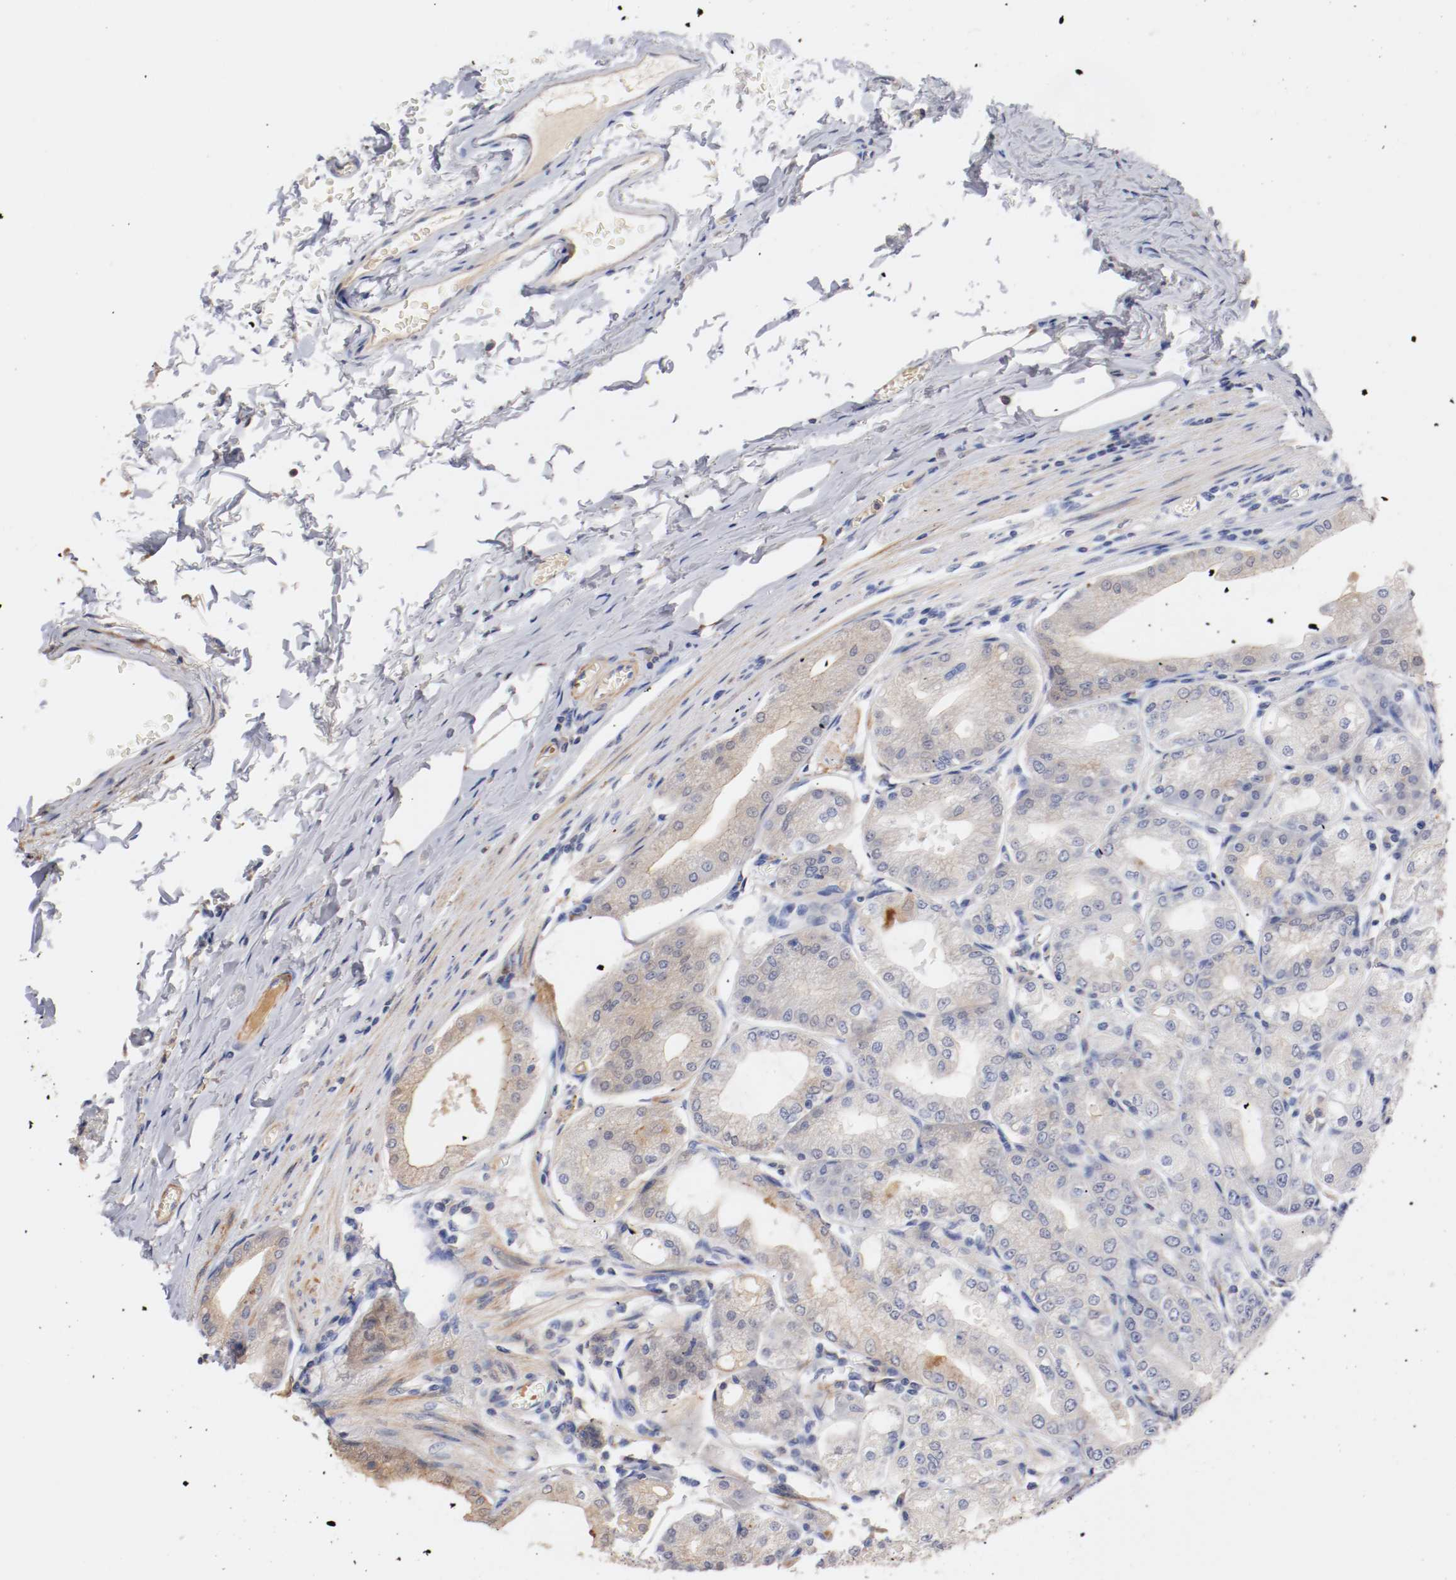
{"staining": {"intensity": "moderate", "quantity": "<25%", "location": "cytoplasmic/membranous"}, "tissue": "stomach", "cell_type": "Glandular cells", "image_type": "normal", "snomed": [{"axis": "morphology", "description": "Normal tissue, NOS"}, {"axis": "topography", "description": "Stomach, lower"}], "caption": "Approximately <25% of glandular cells in unremarkable stomach exhibit moderate cytoplasmic/membranous protein positivity as visualized by brown immunohistochemical staining.", "gene": "SEMA5A", "patient": {"sex": "male", "age": 71}}